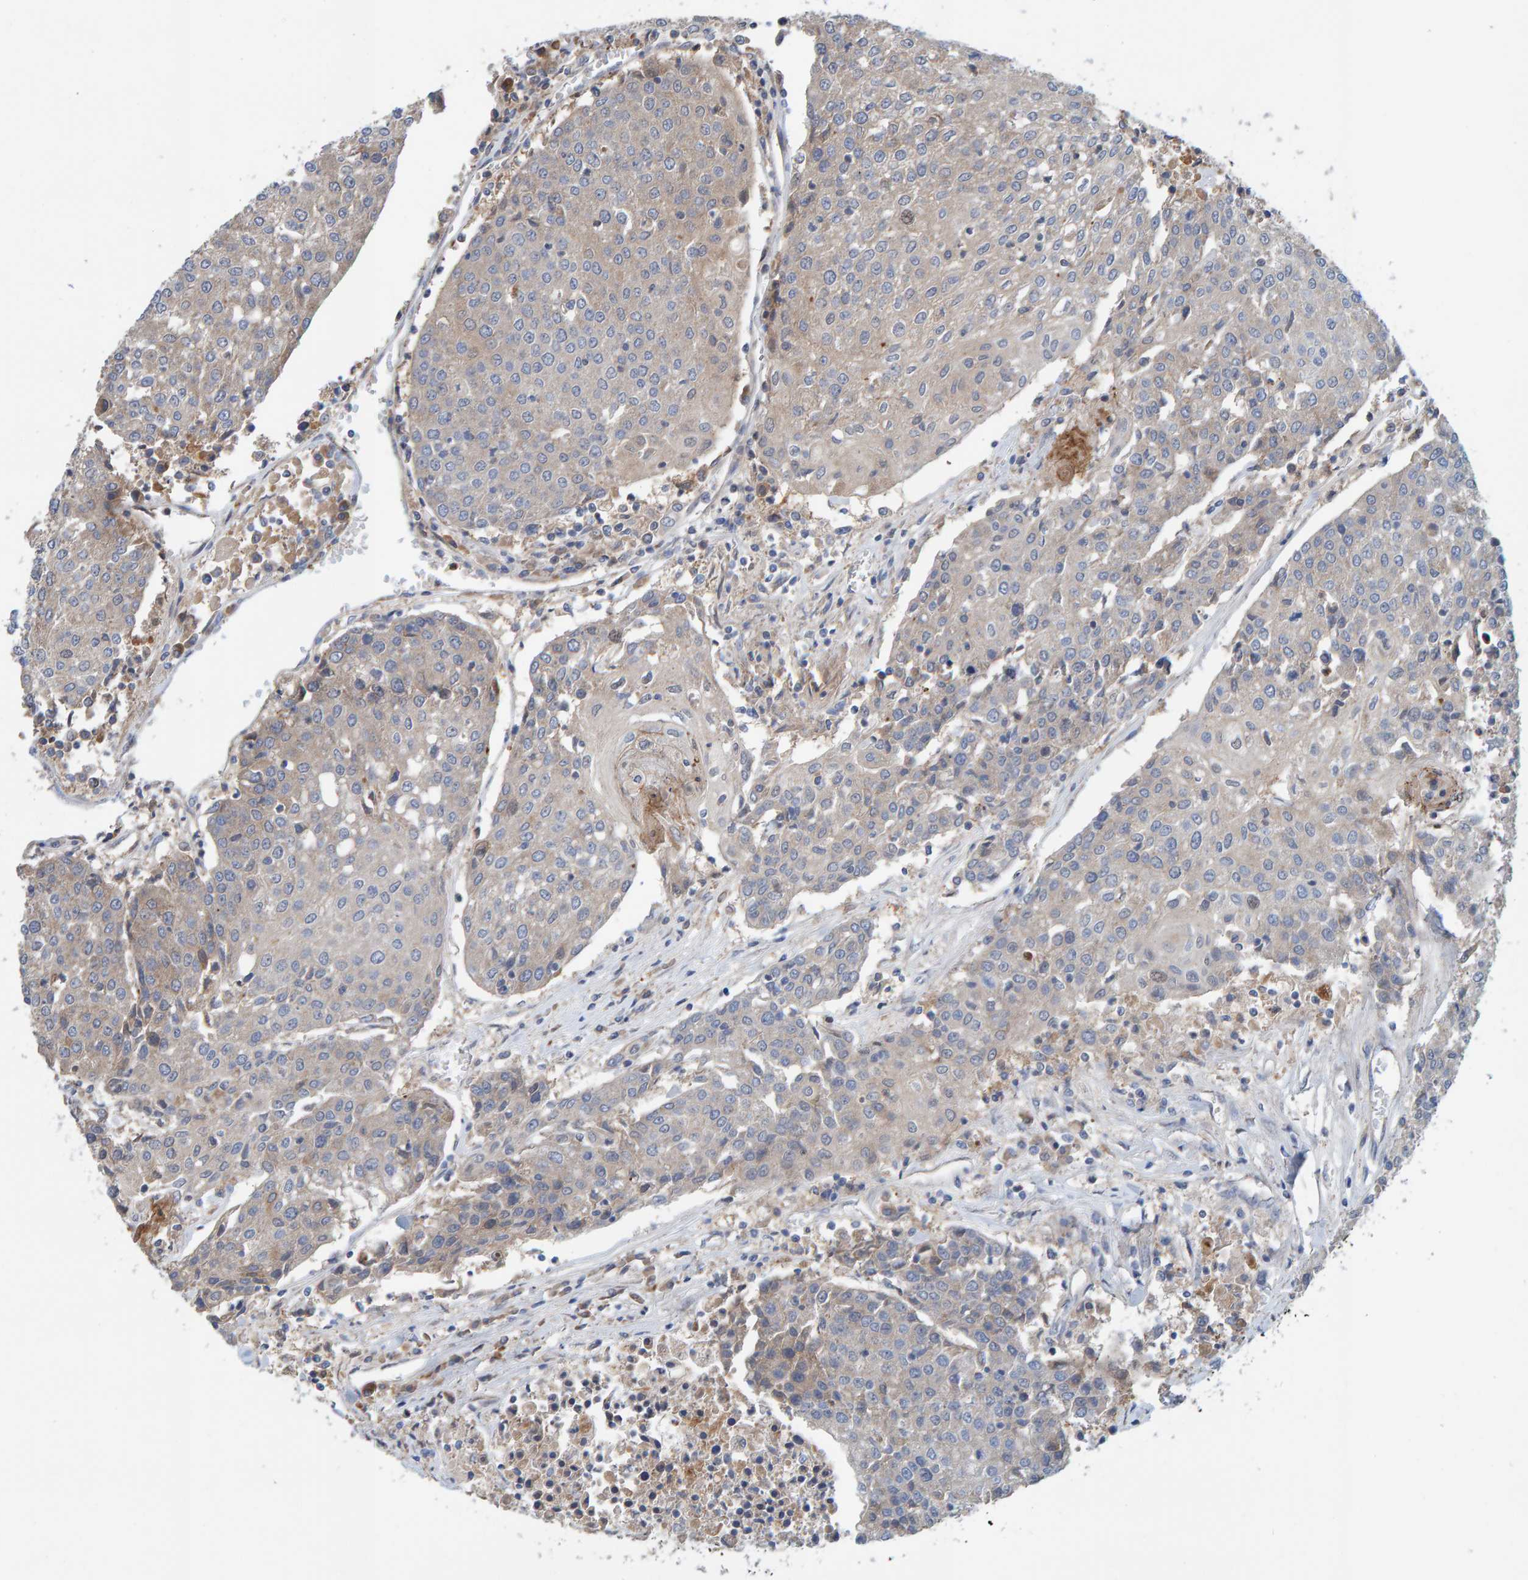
{"staining": {"intensity": "negative", "quantity": "none", "location": "none"}, "tissue": "urothelial cancer", "cell_type": "Tumor cells", "image_type": "cancer", "snomed": [{"axis": "morphology", "description": "Urothelial carcinoma, High grade"}, {"axis": "topography", "description": "Urinary bladder"}], "caption": "Tumor cells are negative for brown protein staining in high-grade urothelial carcinoma.", "gene": "KIAA0753", "patient": {"sex": "female", "age": 85}}